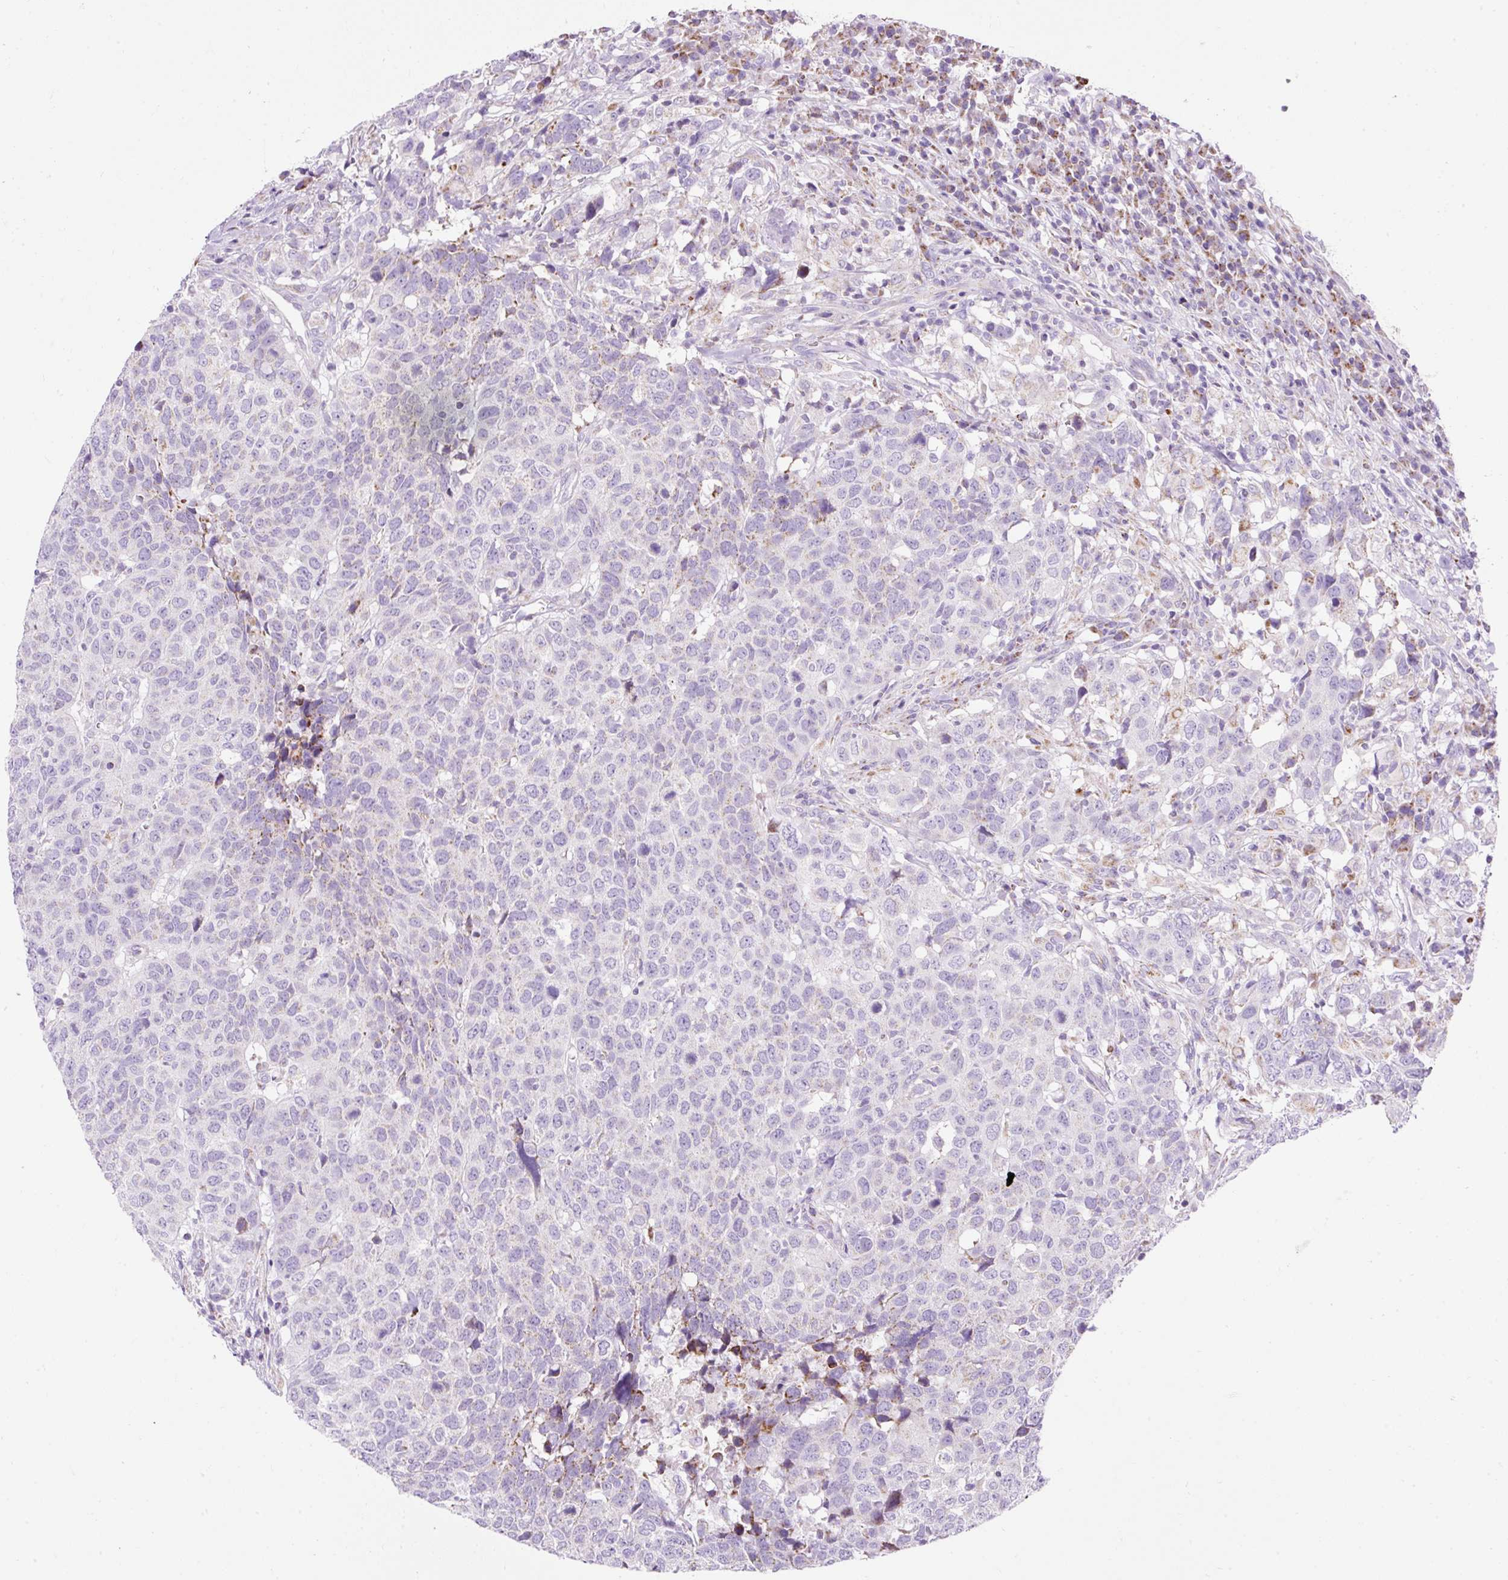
{"staining": {"intensity": "weak", "quantity": "<25%", "location": "cytoplasmic/membranous"}, "tissue": "head and neck cancer", "cell_type": "Tumor cells", "image_type": "cancer", "snomed": [{"axis": "morphology", "description": "Normal tissue, NOS"}, {"axis": "morphology", "description": "Squamous cell carcinoma, NOS"}, {"axis": "topography", "description": "Skeletal muscle"}, {"axis": "topography", "description": "Vascular tissue"}, {"axis": "topography", "description": "Peripheral nerve tissue"}, {"axis": "topography", "description": "Head-Neck"}], "caption": "IHC image of neoplastic tissue: head and neck cancer (squamous cell carcinoma) stained with DAB (3,3'-diaminobenzidine) shows no significant protein expression in tumor cells.", "gene": "PLPP2", "patient": {"sex": "male", "age": 66}}